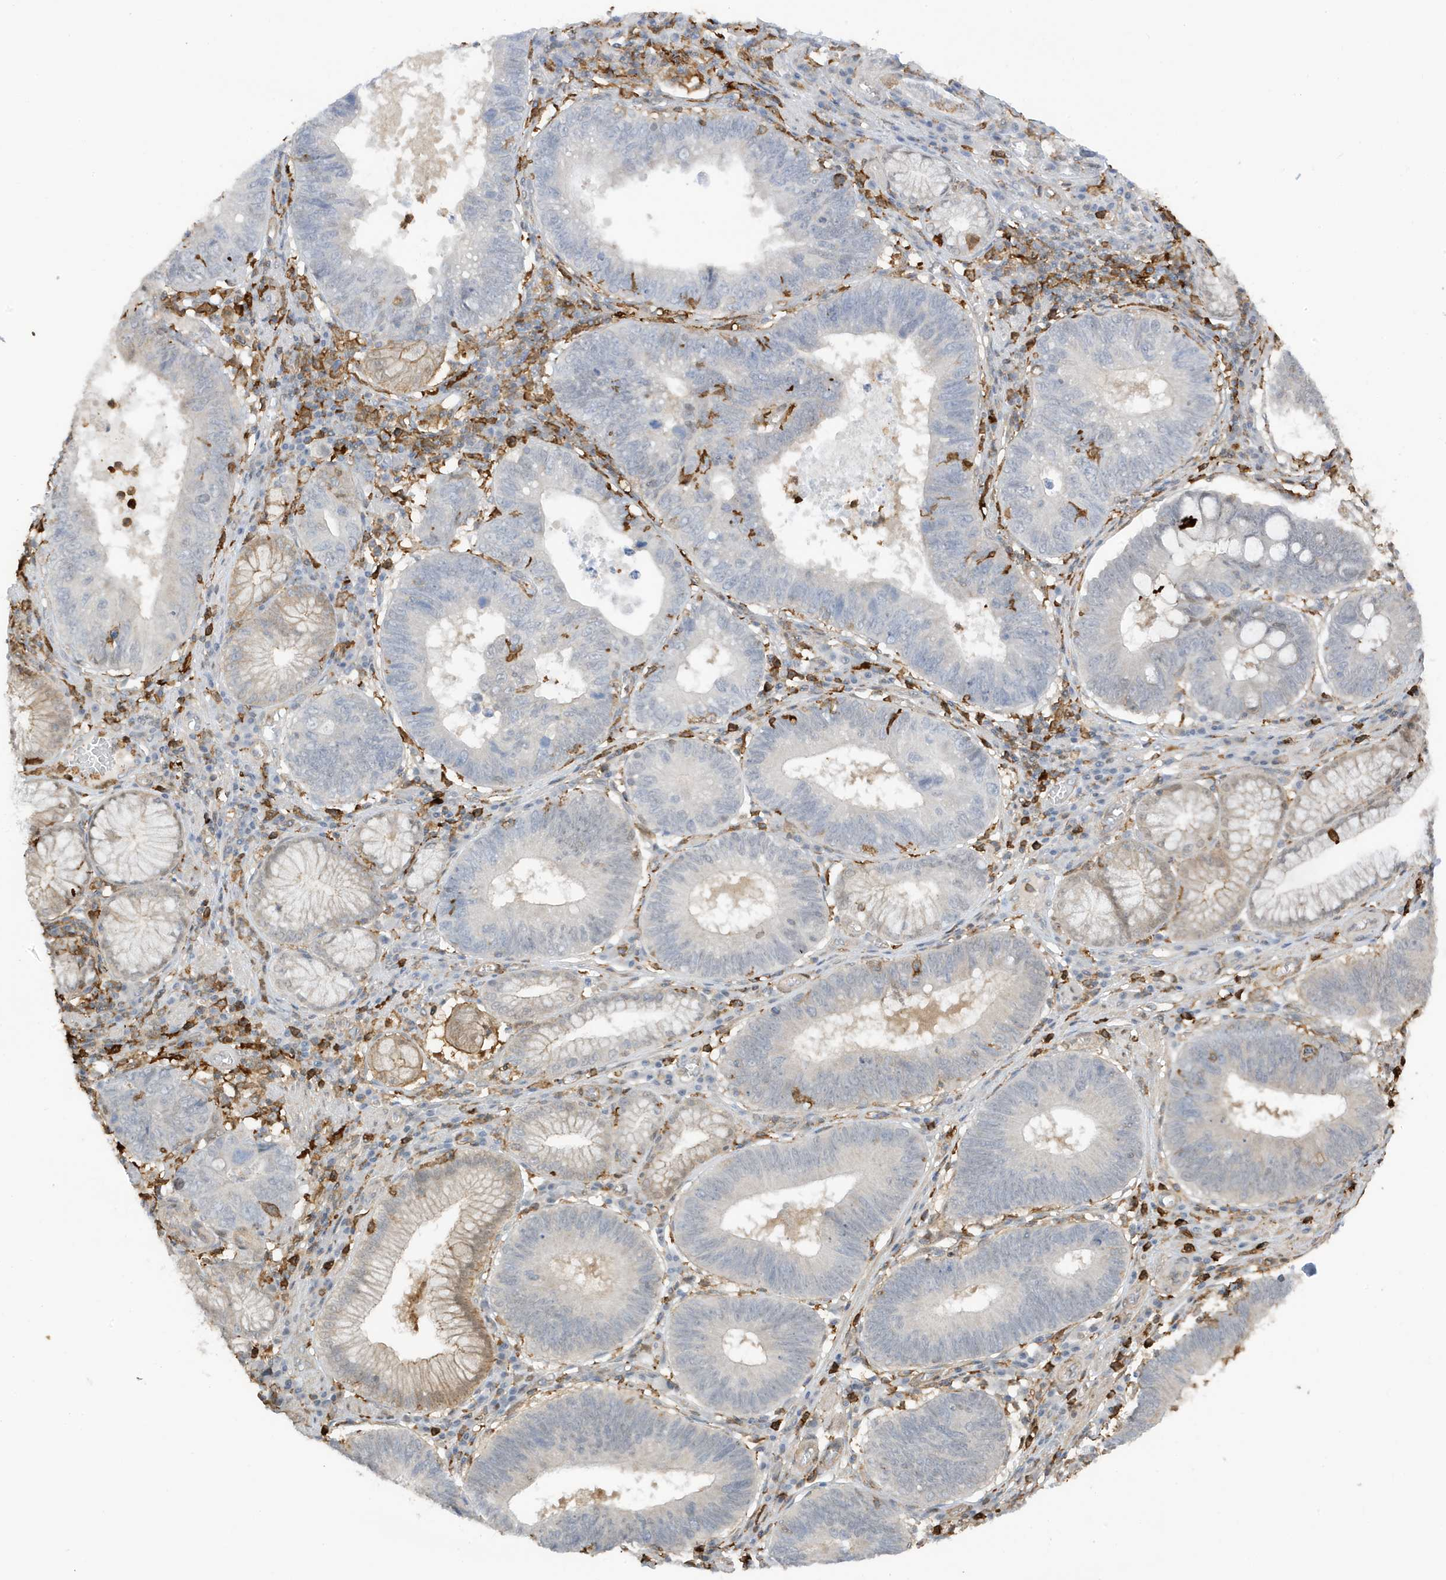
{"staining": {"intensity": "negative", "quantity": "none", "location": "none"}, "tissue": "stomach cancer", "cell_type": "Tumor cells", "image_type": "cancer", "snomed": [{"axis": "morphology", "description": "Adenocarcinoma, NOS"}, {"axis": "topography", "description": "Stomach"}], "caption": "The image exhibits no staining of tumor cells in stomach cancer (adenocarcinoma).", "gene": "PHACTR2", "patient": {"sex": "male", "age": 59}}